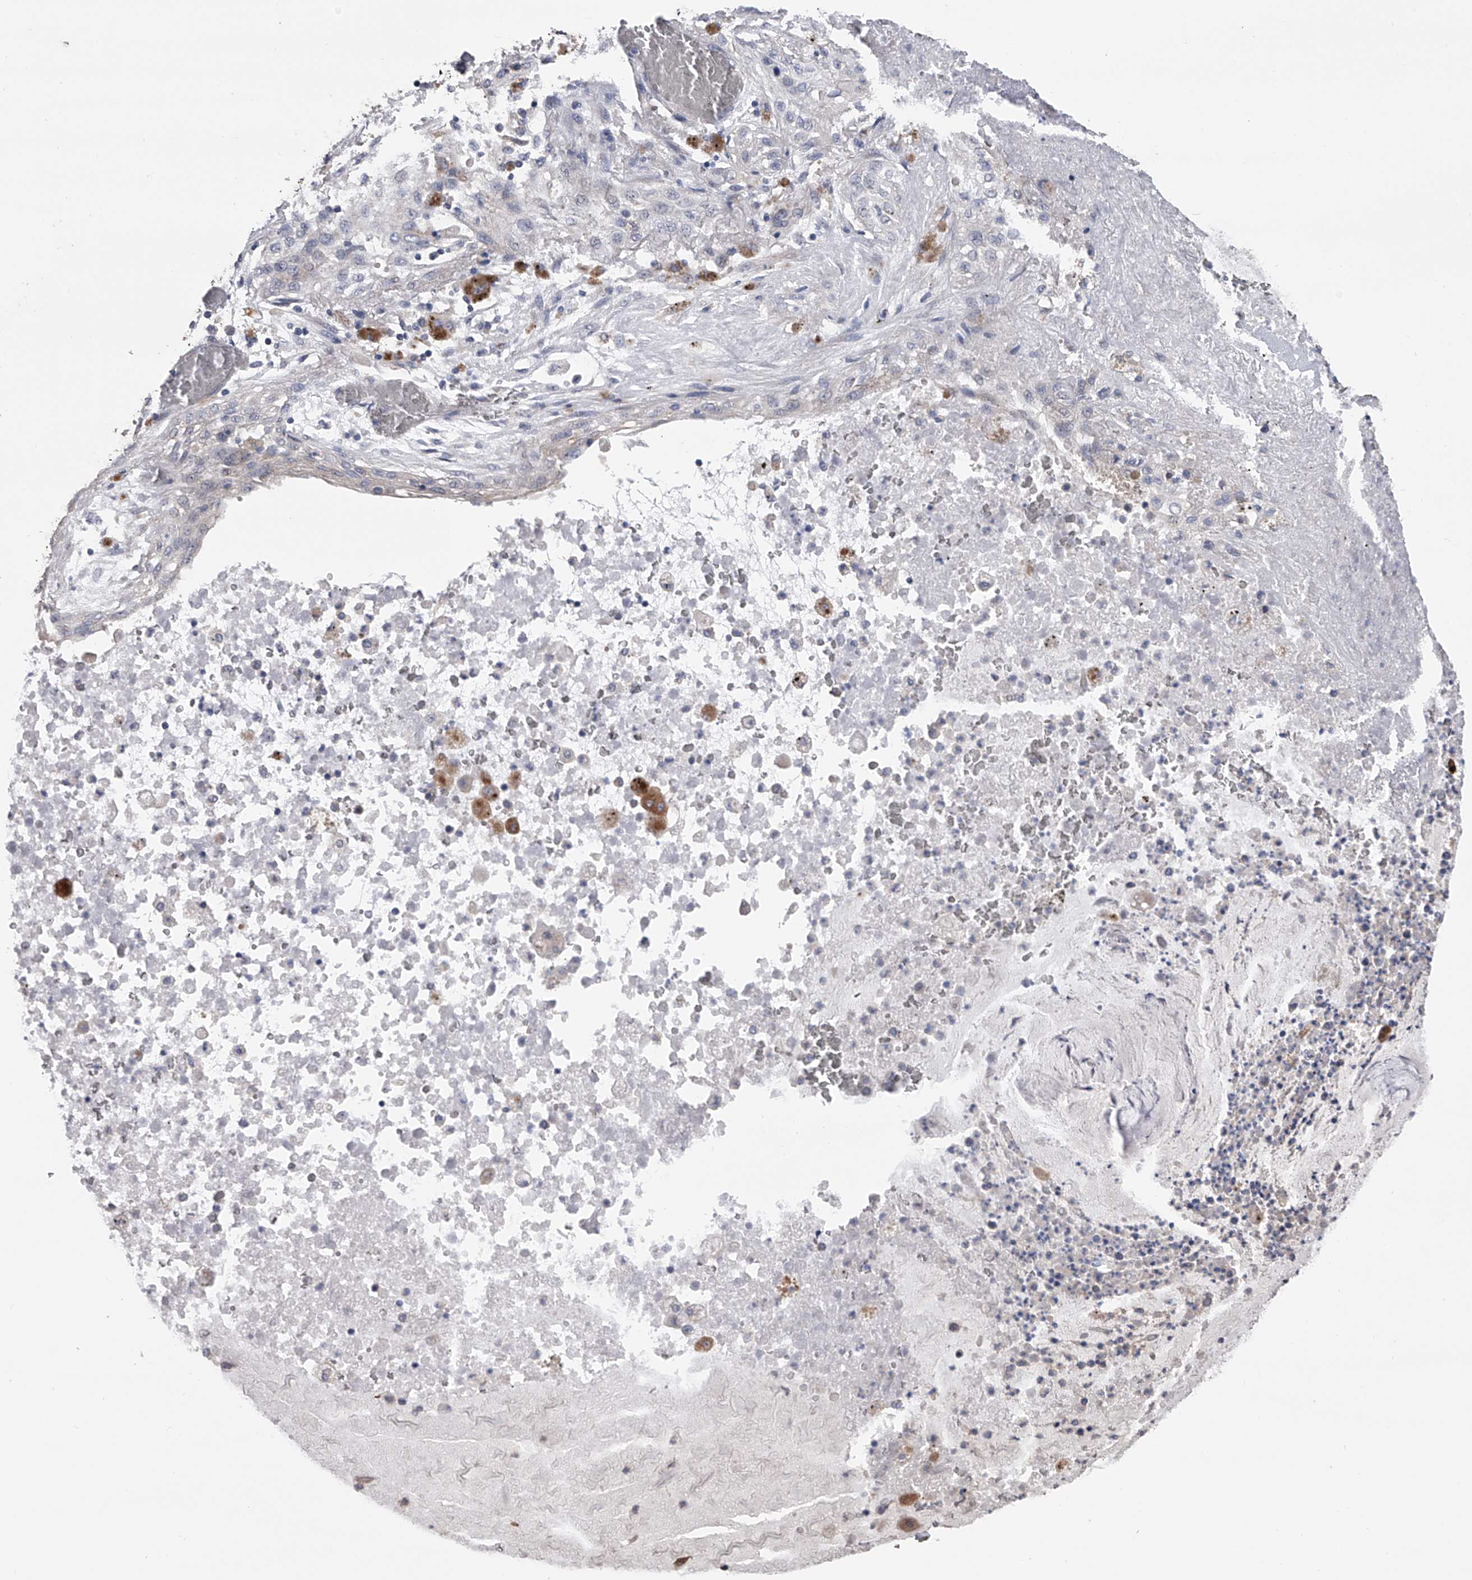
{"staining": {"intensity": "negative", "quantity": "none", "location": "none"}, "tissue": "lung cancer", "cell_type": "Tumor cells", "image_type": "cancer", "snomed": [{"axis": "morphology", "description": "Squamous cell carcinoma, NOS"}, {"axis": "topography", "description": "Lung"}], "caption": "There is no significant staining in tumor cells of squamous cell carcinoma (lung).", "gene": "ZNF343", "patient": {"sex": "female", "age": 47}}